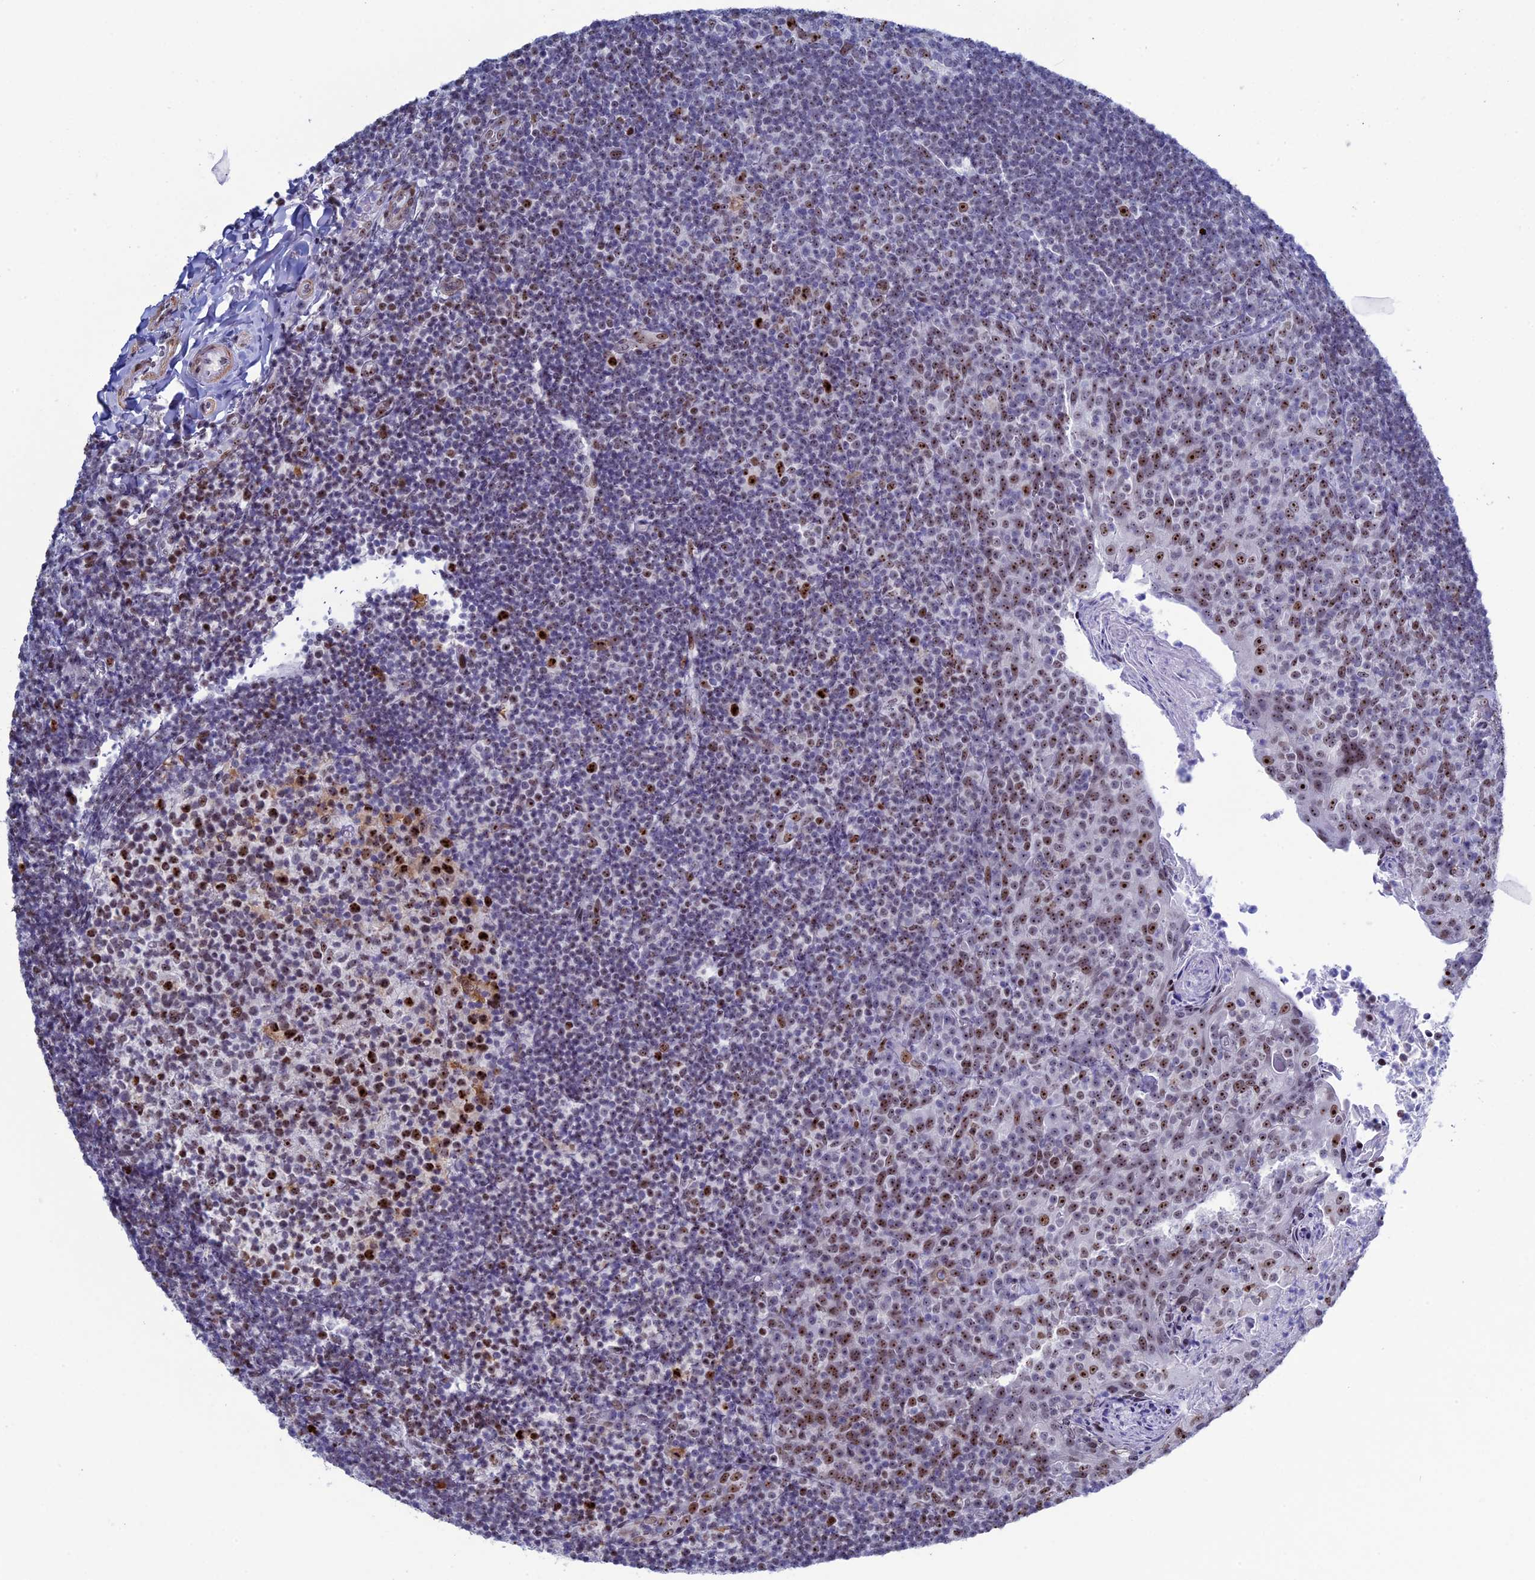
{"staining": {"intensity": "strong", "quantity": "25%-75%", "location": "nuclear"}, "tissue": "tonsil", "cell_type": "Germinal center cells", "image_type": "normal", "snomed": [{"axis": "morphology", "description": "Normal tissue, NOS"}, {"axis": "topography", "description": "Tonsil"}], "caption": "This micrograph displays immunohistochemistry staining of benign human tonsil, with high strong nuclear positivity in approximately 25%-75% of germinal center cells.", "gene": "CCDC86", "patient": {"sex": "female", "age": 10}}